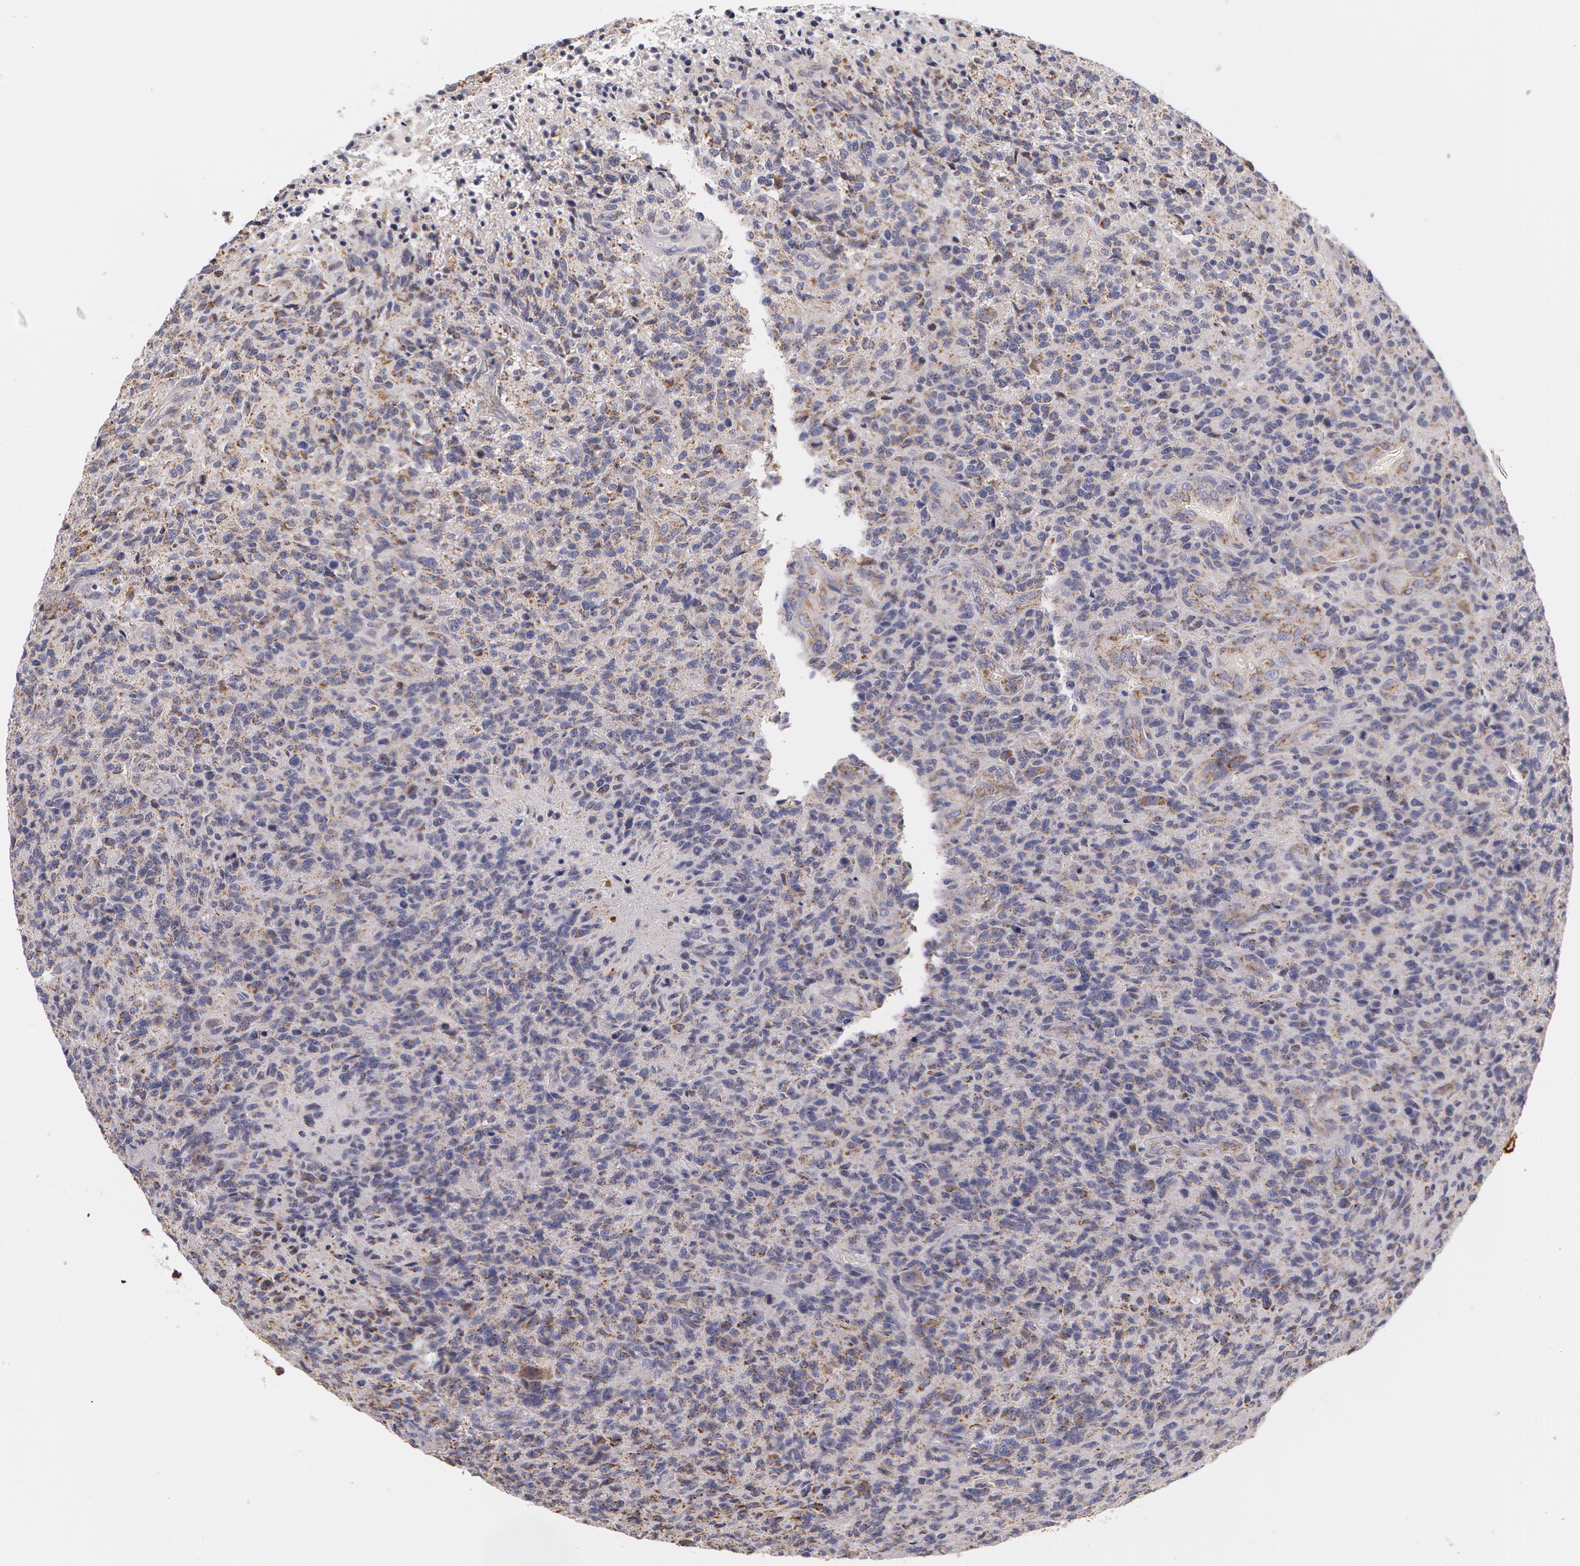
{"staining": {"intensity": "negative", "quantity": "none", "location": "none"}, "tissue": "glioma", "cell_type": "Tumor cells", "image_type": "cancer", "snomed": [{"axis": "morphology", "description": "Glioma, malignant, High grade"}, {"axis": "topography", "description": "Brain"}], "caption": "This micrograph is of high-grade glioma (malignant) stained with immunohistochemistry to label a protein in brown with the nuclei are counter-stained blue. There is no positivity in tumor cells.", "gene": "KRT18", "patient": {"sex": "male", "age": 36}}